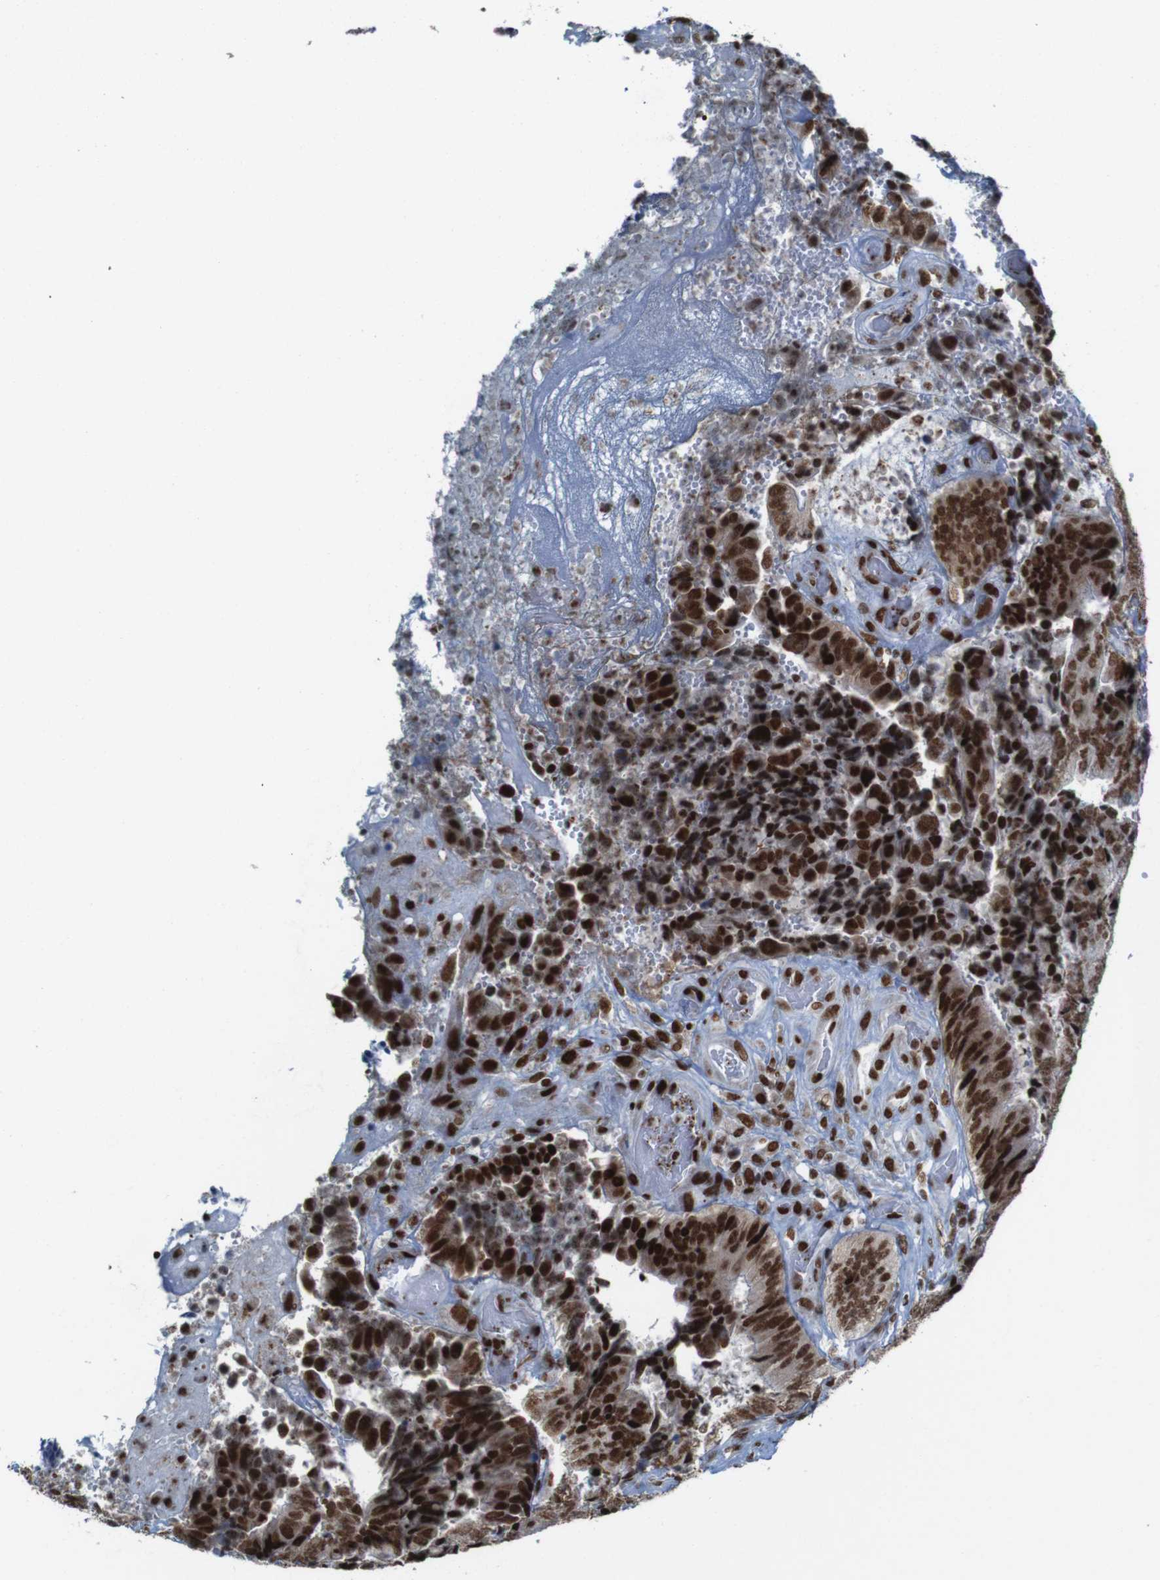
{"staining": {"intensity": "strong", "quantity": ">75%", "location": "nuclear"}, "tissue": "colorectal cancer", "cell_type": "Tumor cells", "image_type": "cancer", "snomed": [{"axis": "morphology", "description": "Adenocarcinoma, NOS"}, {"axis": "topography", "description": "Rectum"}], "caption": "This is a histology image of immunohistochemistry (IHC) staining of colorectal cancer (adenocarcinoma), which shows strong staining in the nuclear of tumor cells.", "gene": "ROMO1", "patient": {"sex": "male", "age": 72}}